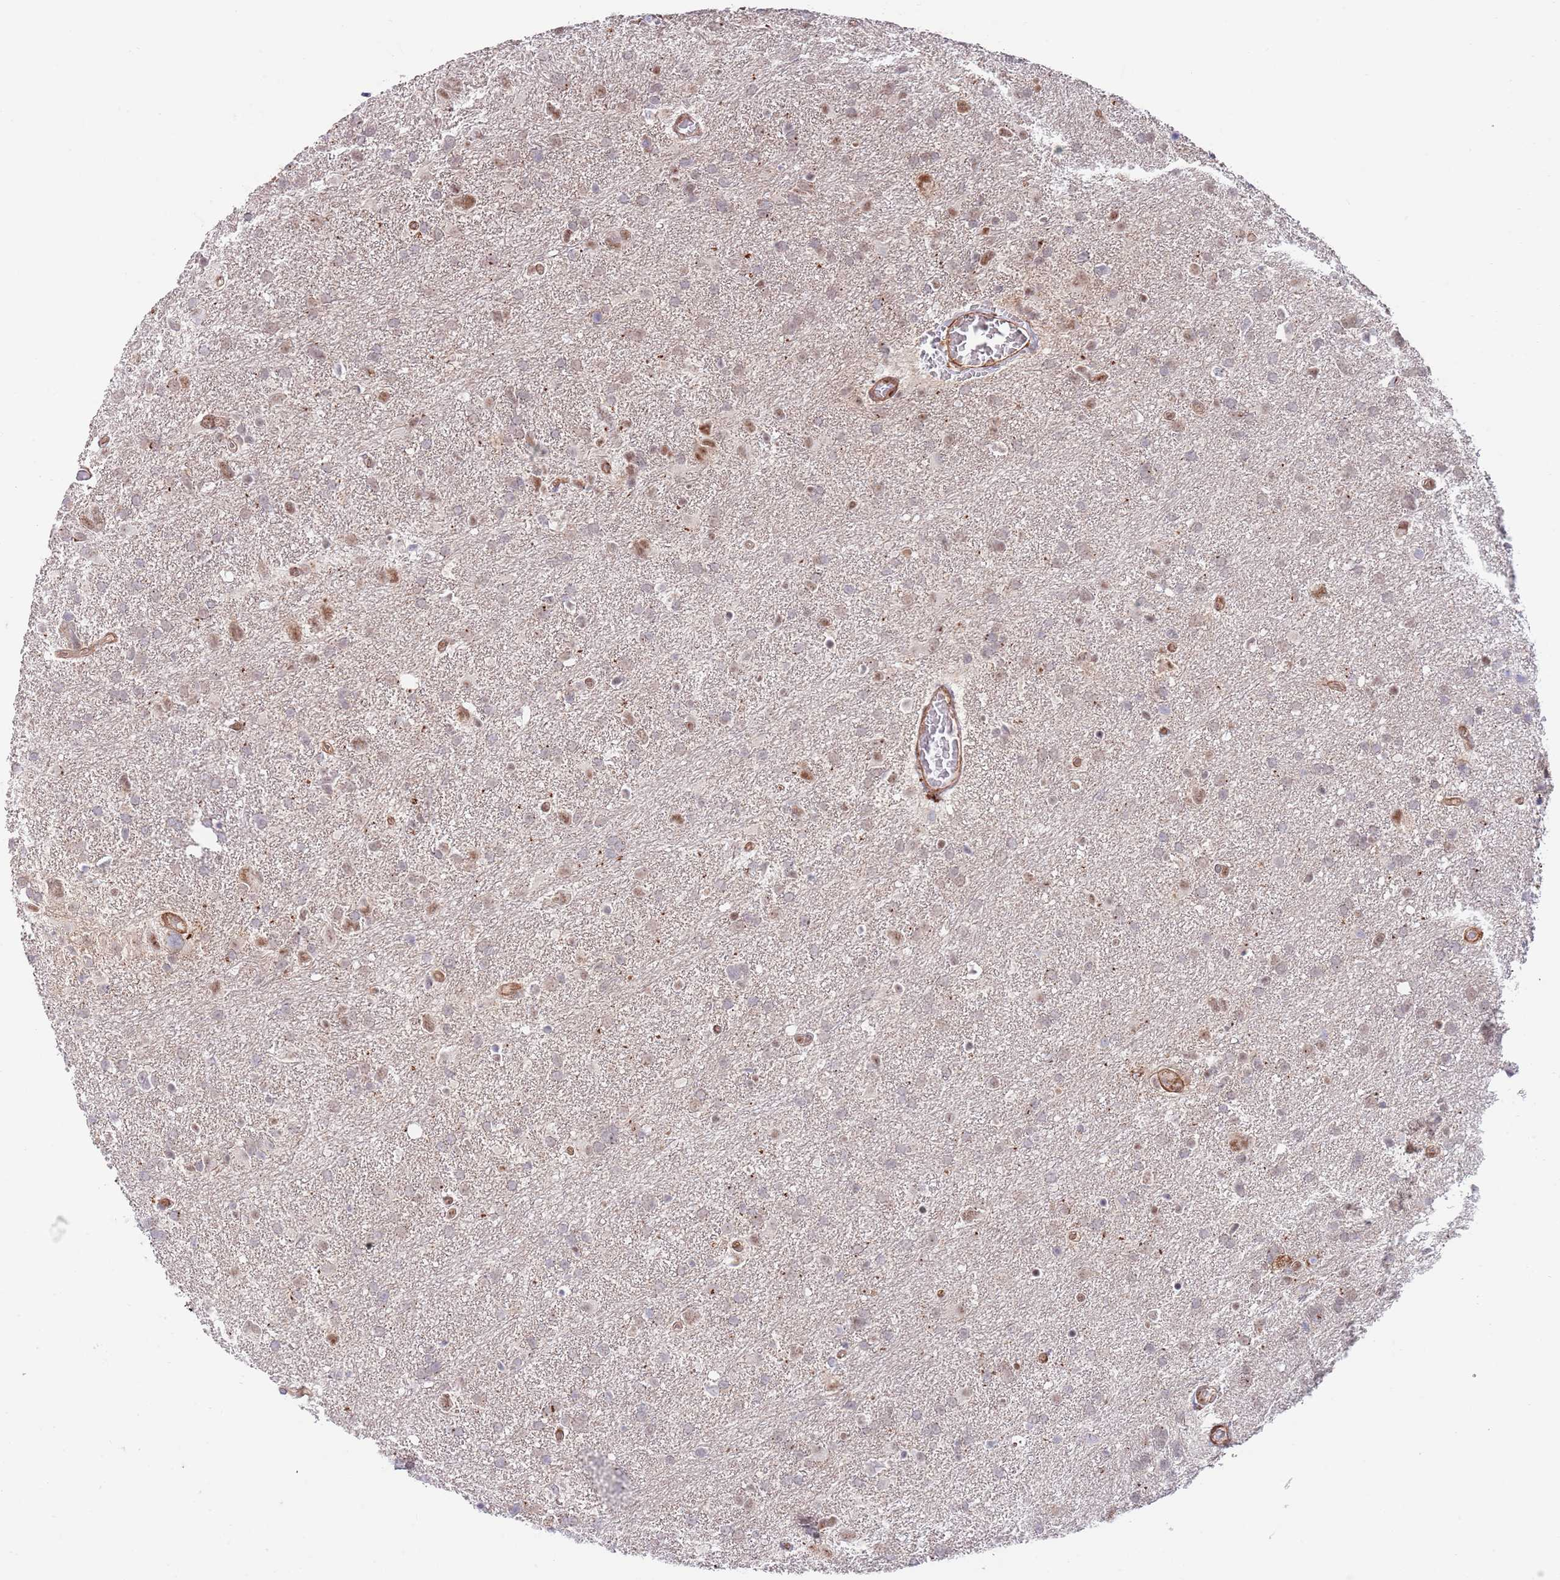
{"staining": {"intensity": "moderate", "quantity": ">75%", "location": "nuclear"}, "tissue": "glioma", "cell_type": "Tumor cells", "image_type": "cancer", "snomed": [{"axis": "morphology", "description": "Glioma, malignant, High grade"}, {"axis": "topography", "description": "Brain"}], "caption": "A high-resolution histopathology image shows immunohistochemistry staining of malignant high-grade glioma, which reveals moderate nuclear positivity in about >75% of tumor cells.", "gene": "BPNT1", "patient": {"sex": "male", "age": 61}}